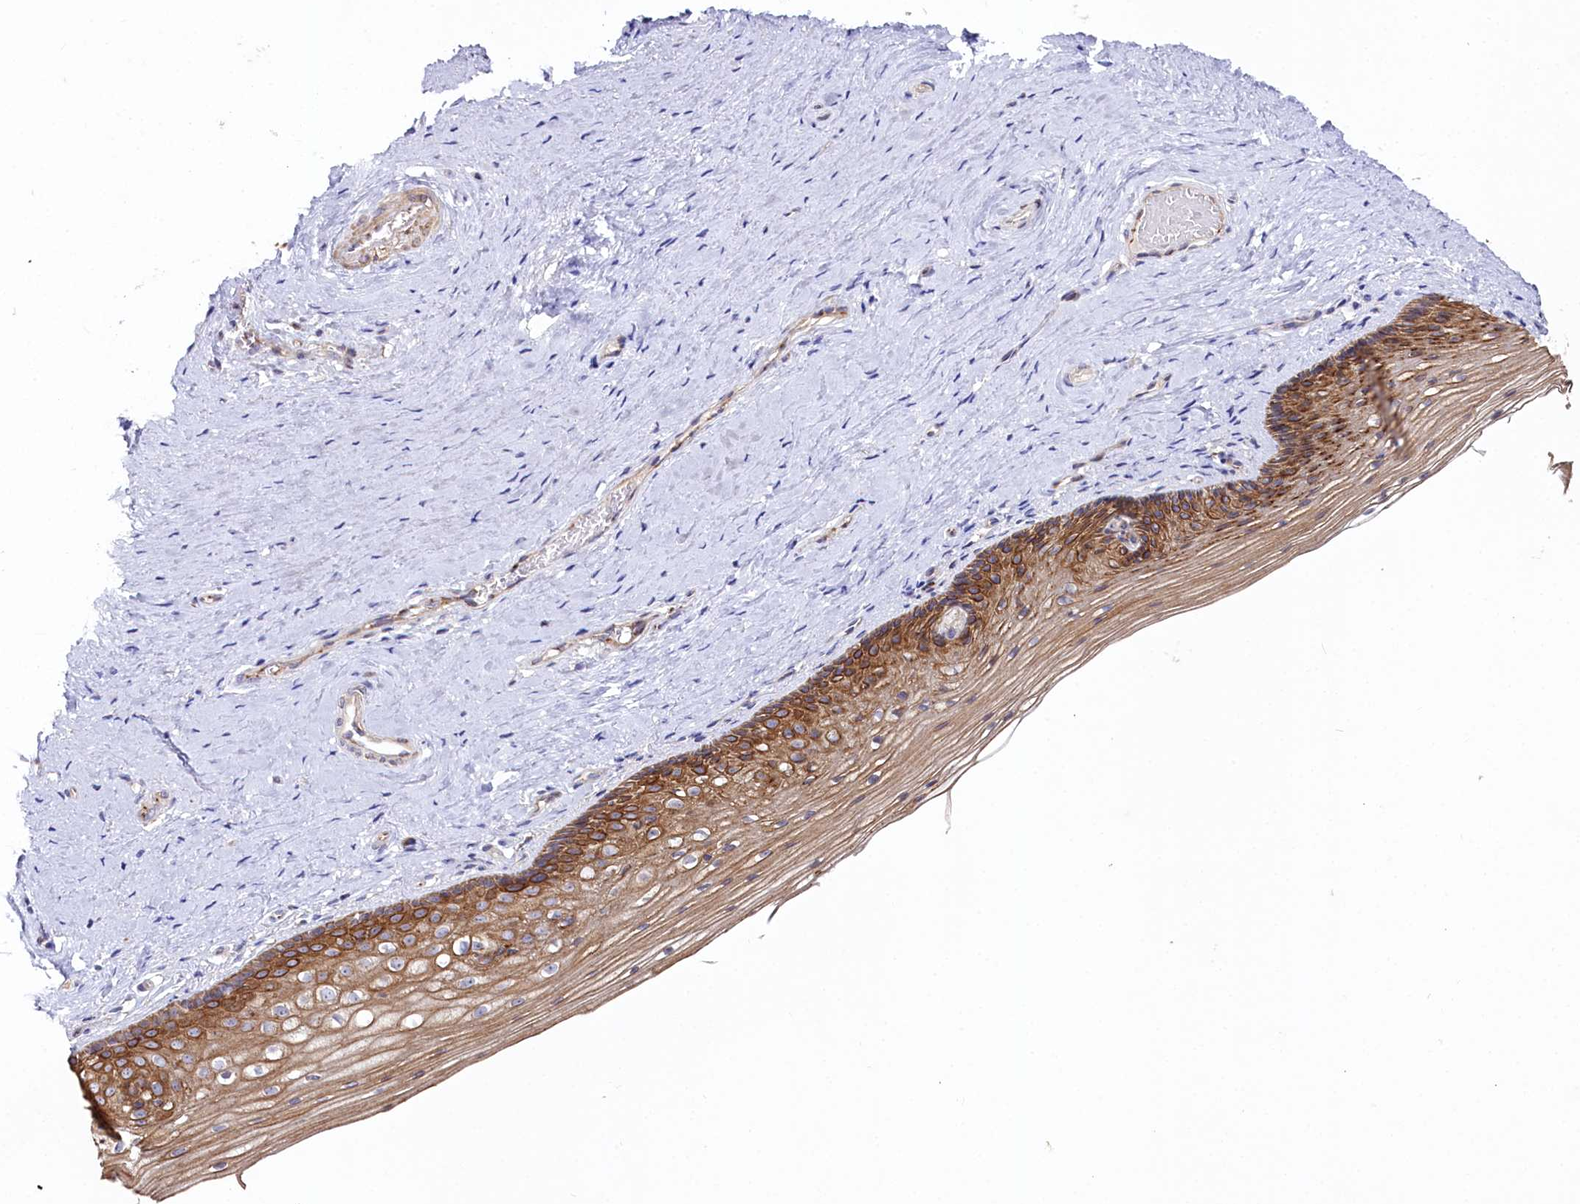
{"staining": {"intensity": "moderate", "quantity": ">75%", "location": "cytoplasmic/membranous"}, "tissue": "vagina", "cell_type": "Squamous epithelial cells", "image_type": "normal", "snomed": [{"axis": "morphology", "description": "Normal tissue, NOS"}, {"axis": "topography", "description": "Vagina"}], "caption": "Immunohistochemical staining of normal human vagina demonstrates >75% levels of moderate cytoplasmic/membranous protein expression in about >75% of squamous epithelial cells.", "gene": "STX6", "patient": {"sex": "female", "age": 46}}